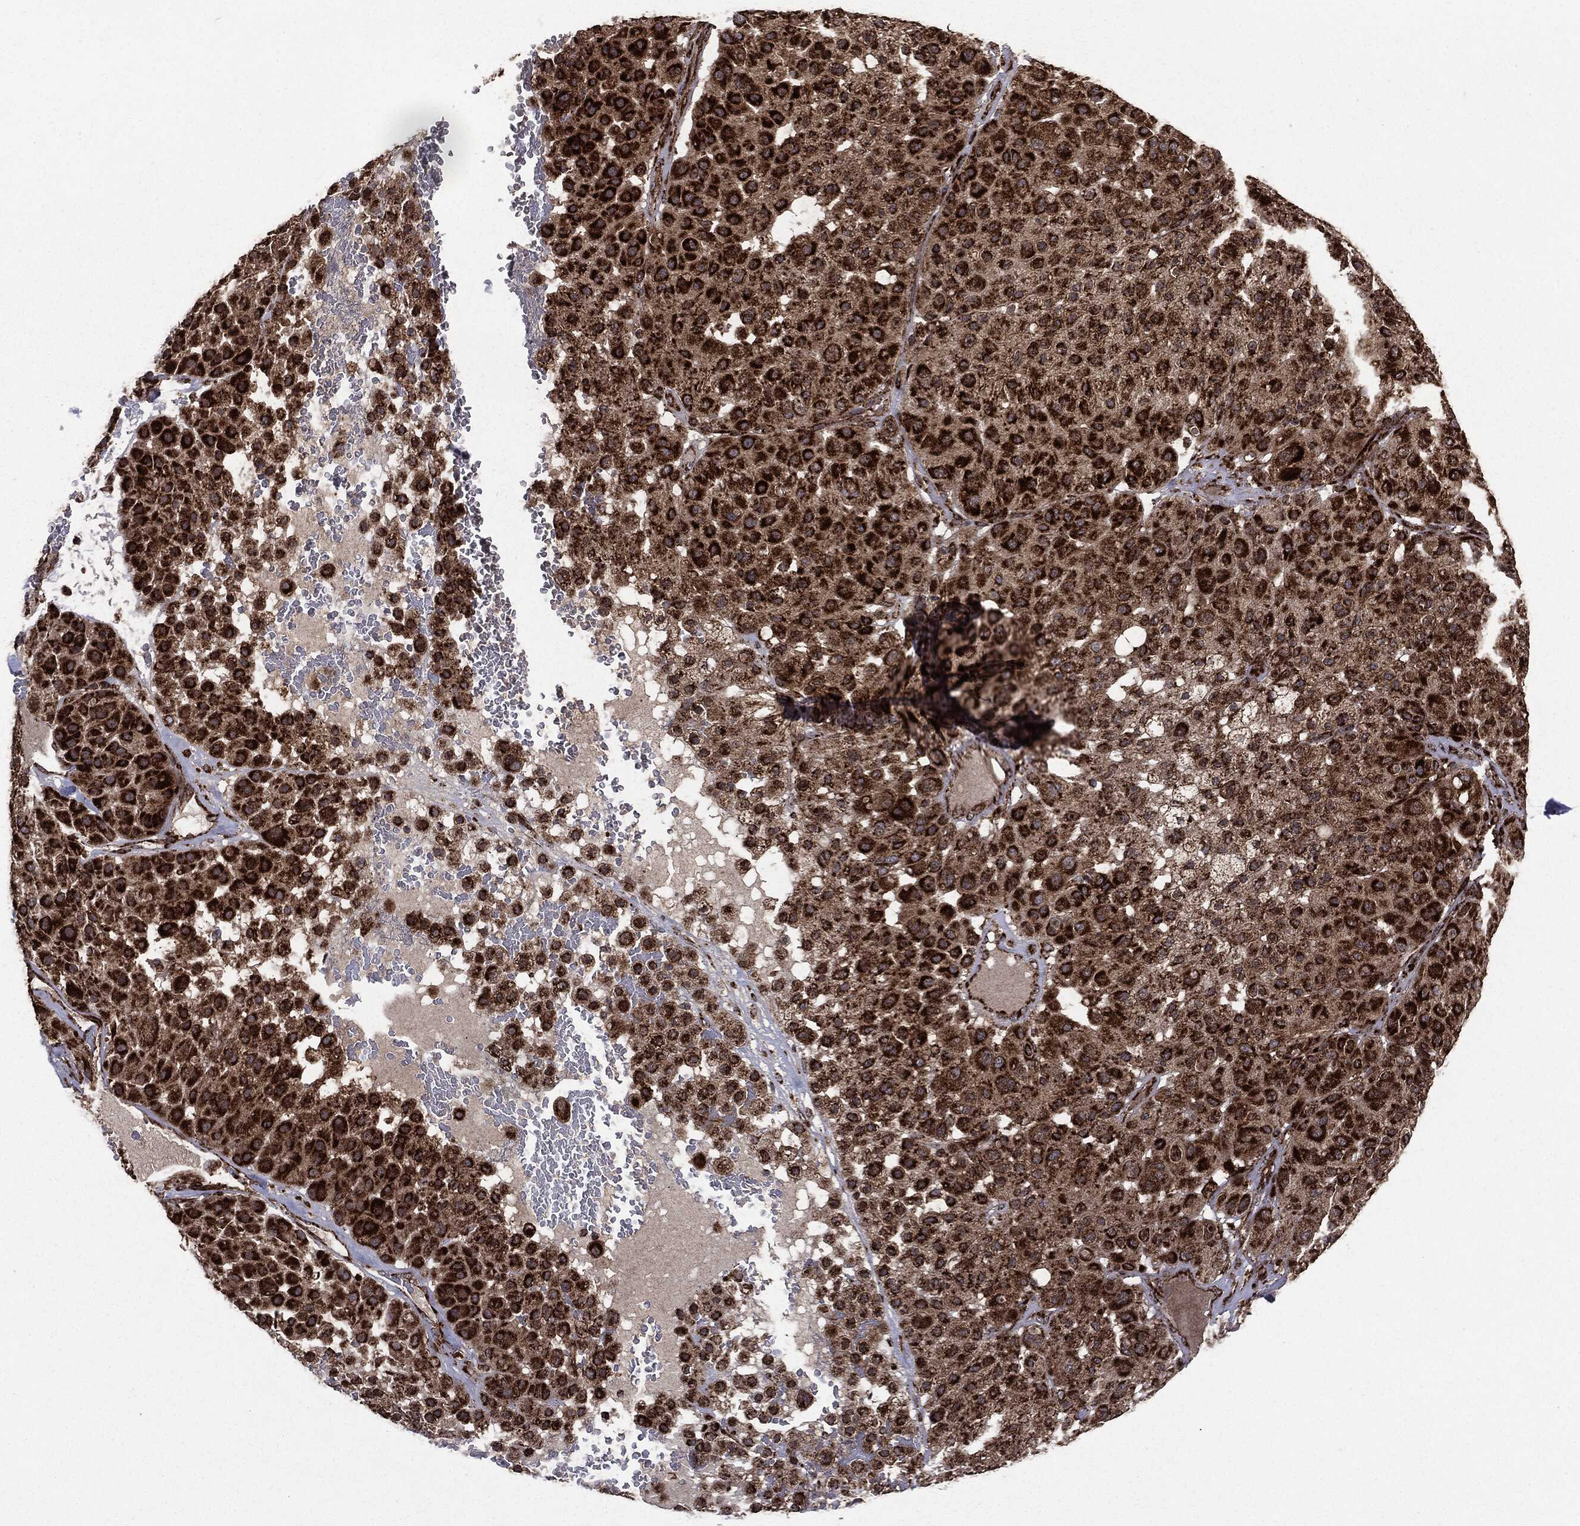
{"staining": {"intensity": "strong", "quantity": ">75%", "location": "cytoplasmic/membranous"}, "tissue": "melanoma", "cell_type": "Tumor cells", "image_type": "cancer", "snomed": [{"axis": "morphology", "description": "Malignant melanoma, Metastatic site"}, {"axis": "topography", "description": "Smooth muscle"}], "caption": "A brown stain shows strong cytoplasmic/membranous positivity of a protein in melanoma tumor cells. (DAB (3,3'-diaminobenzidine) IHC with brightfield microscopy, high magnification).", "gene": "MAP2K1", "patient": {"sex": "male", "age": 41}}